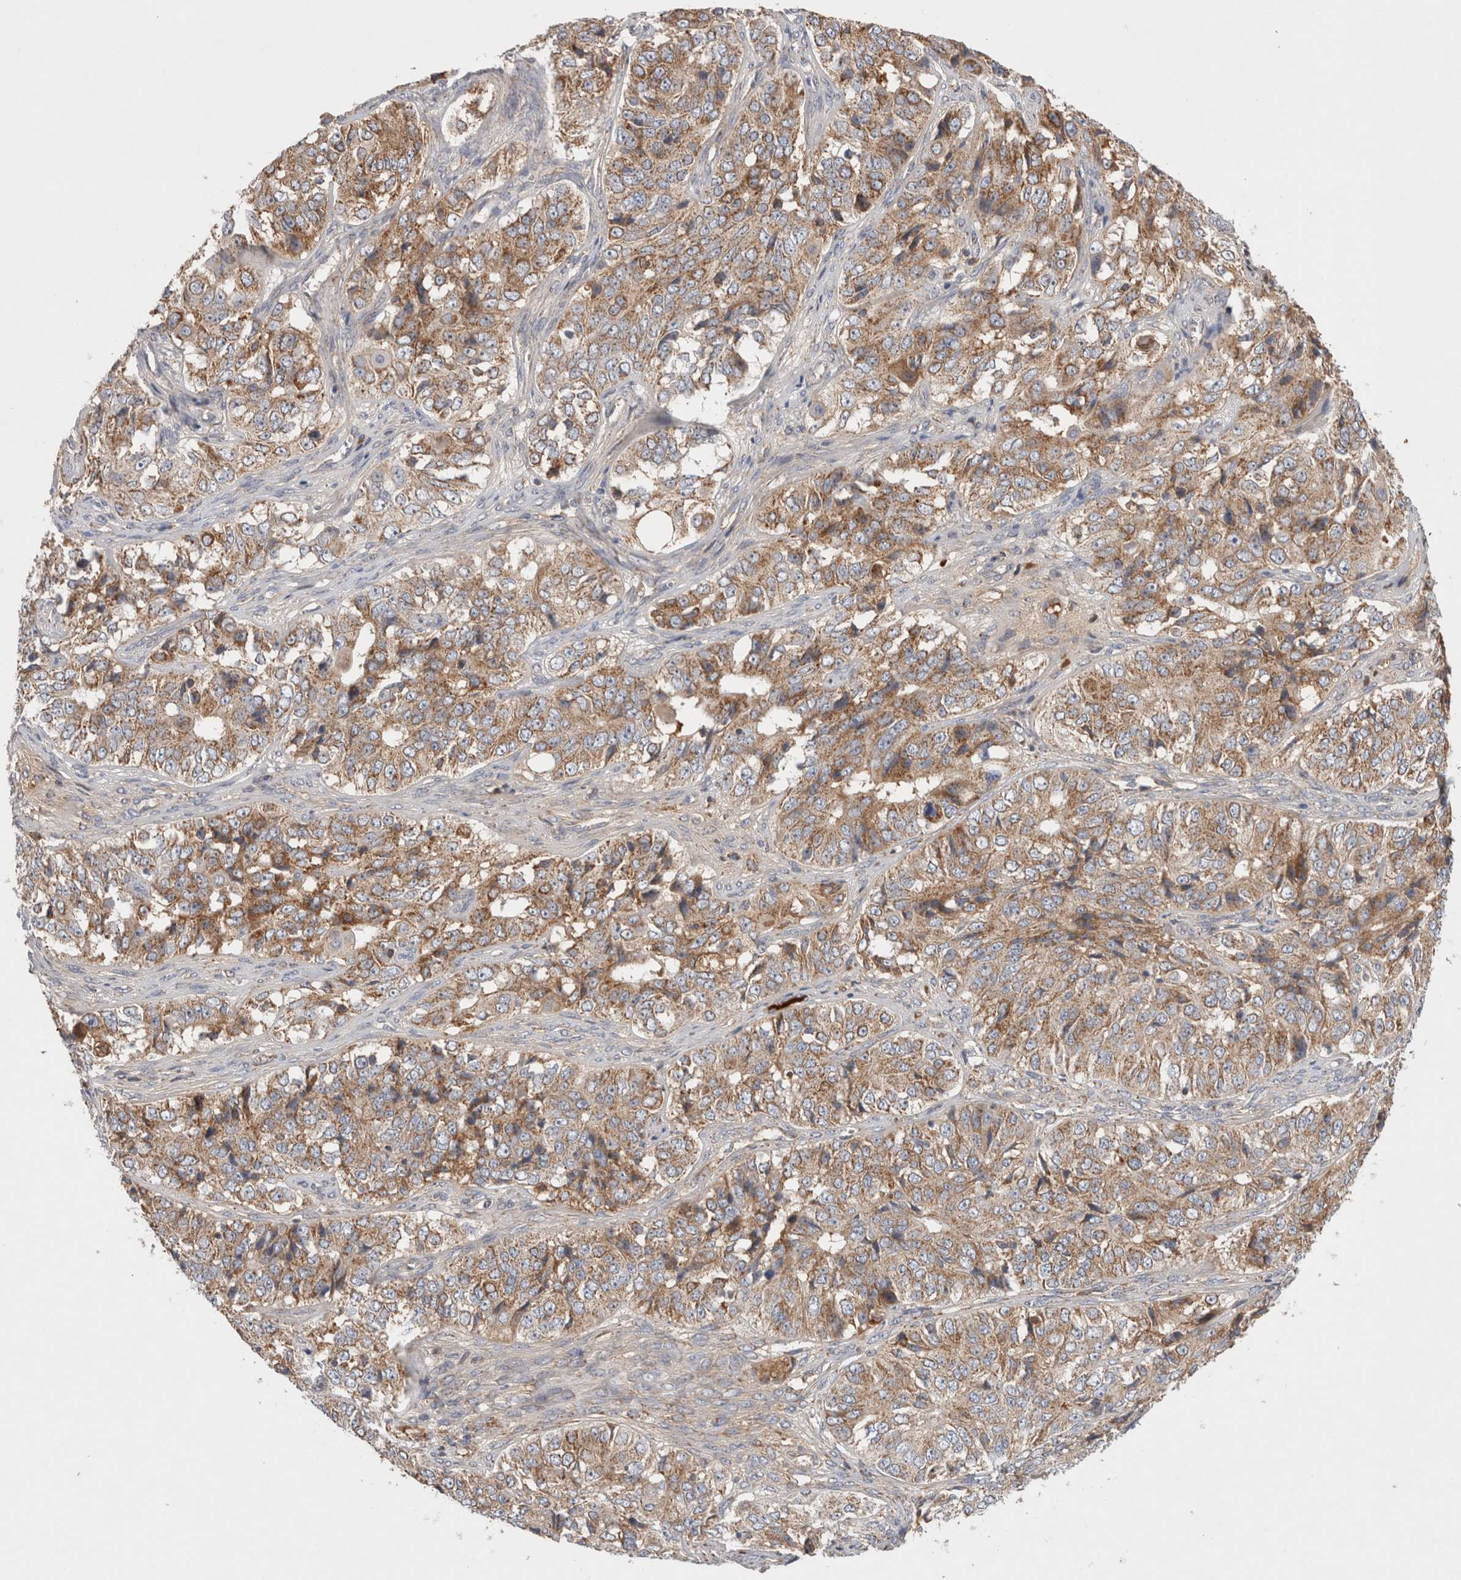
{"staining": {"intensity": "moderate", "quantity": ">75%", "location": "cytoplasmic/membranous"}, "tissue": "ovarian cancer", "cell_type": "Tumor cells", "image_type": "cancer", "snomed": [{"axis": "morphology", "description": "Carcinoma, endometroid"}, {"axis": "topography", "description": "Ovary"}], "caption": "Moderate cytoplasmic/membranous staining is present in approximately >75% of tumor cells in ovarian cancer.", "gene": "MRPS28", "patient": {"sex": "female", "age": 51}}